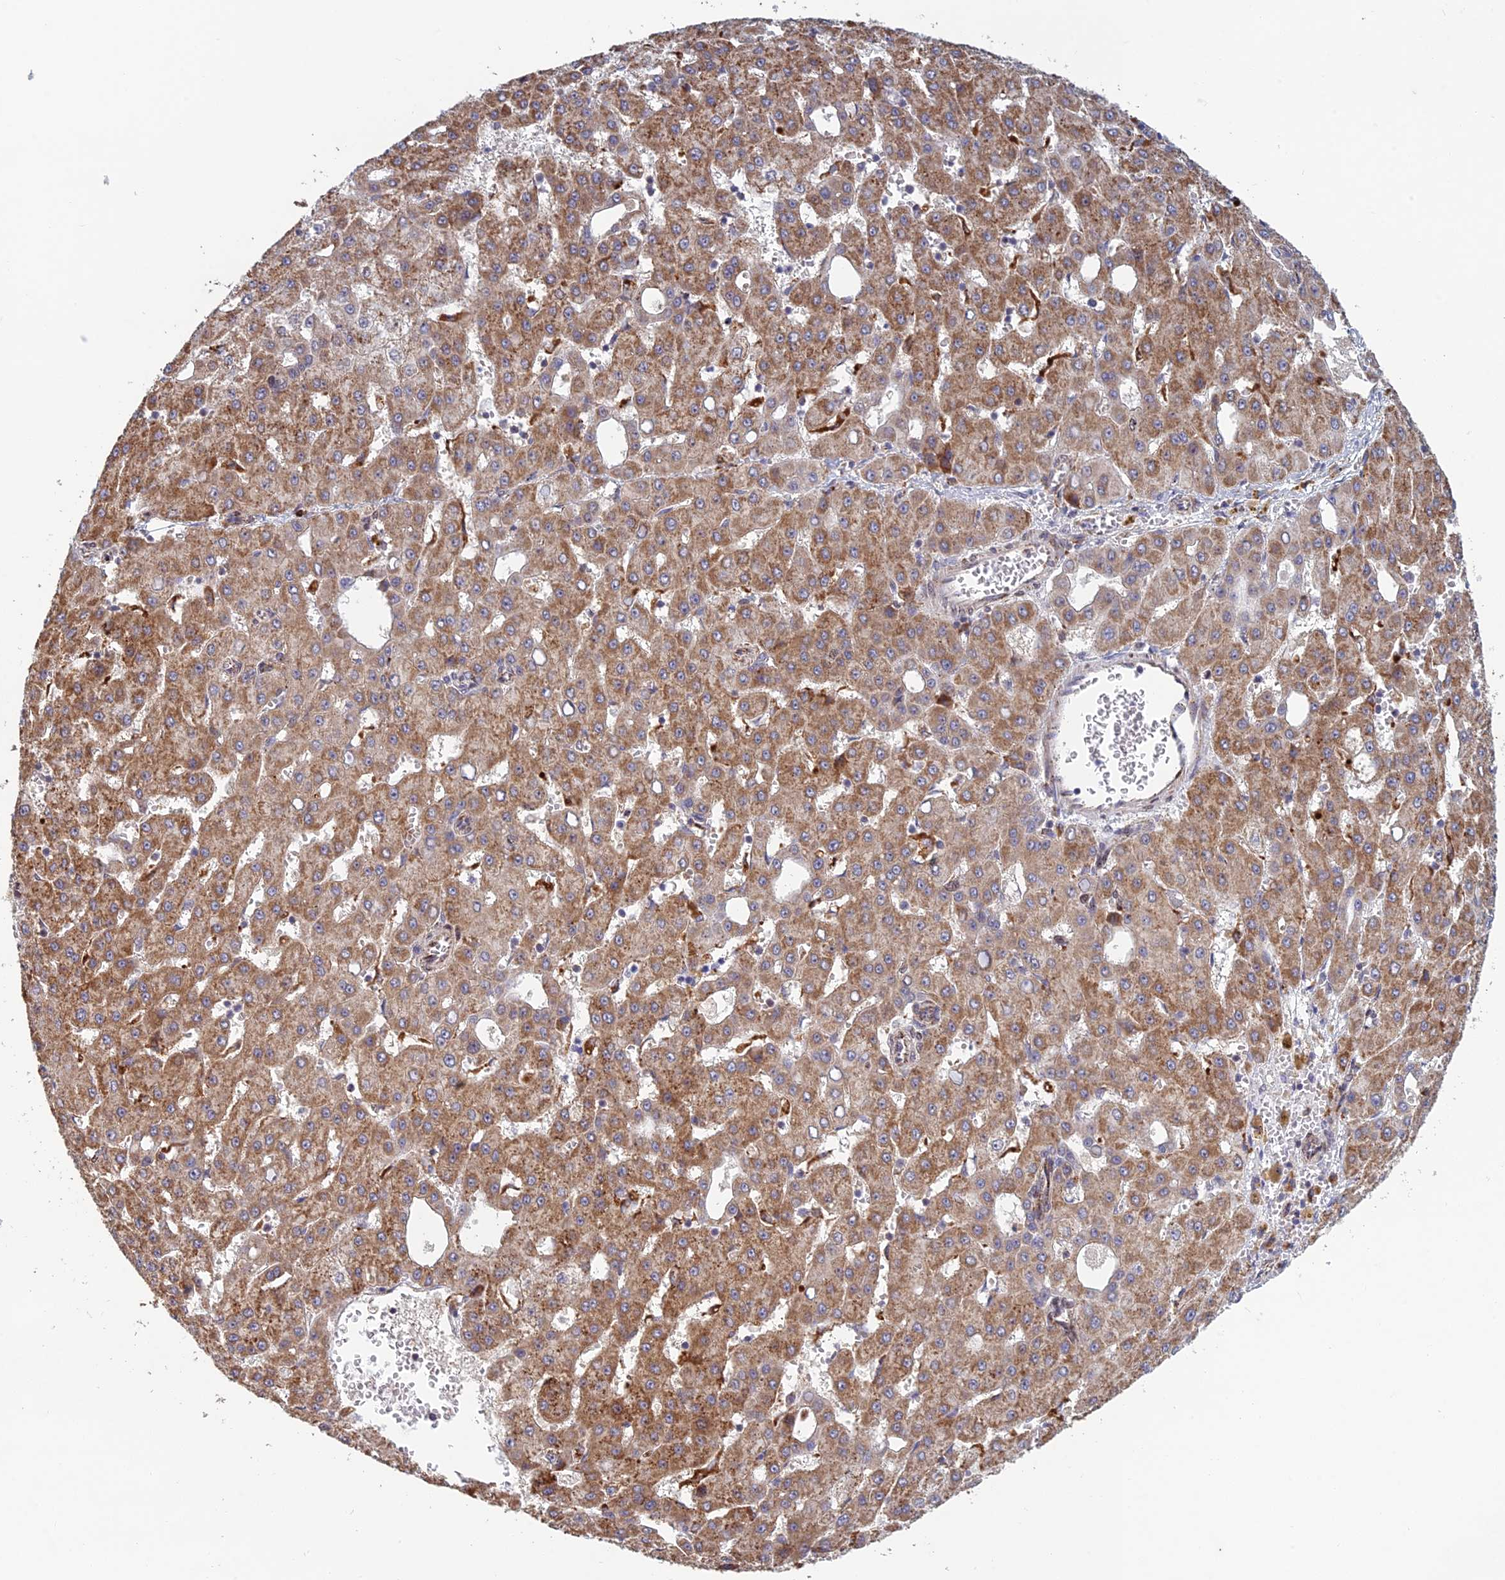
{"staining": {"intensity": "moderate", "quantity": "25%-75%", "location": "cytoplasmic/membranous"}, "tissue": "liver cancer", "cell_type": "Tumor cells", "image_type": "cancer", "snomed": [{"axis": "morphology", "description": "Carcinoma, Hepatocellular, NOS"}, {"axis": "topography", "description": "Liver"}], "caption": "Moderate cytoplasmic/membranous staining for a protein is identified in about 25%-75% of tumor cells of hepatocellular carcinoma (liver) using immunohistochemistry.", "gene": "FOXS1", "patient": {"sex": "male", "age": 47}}